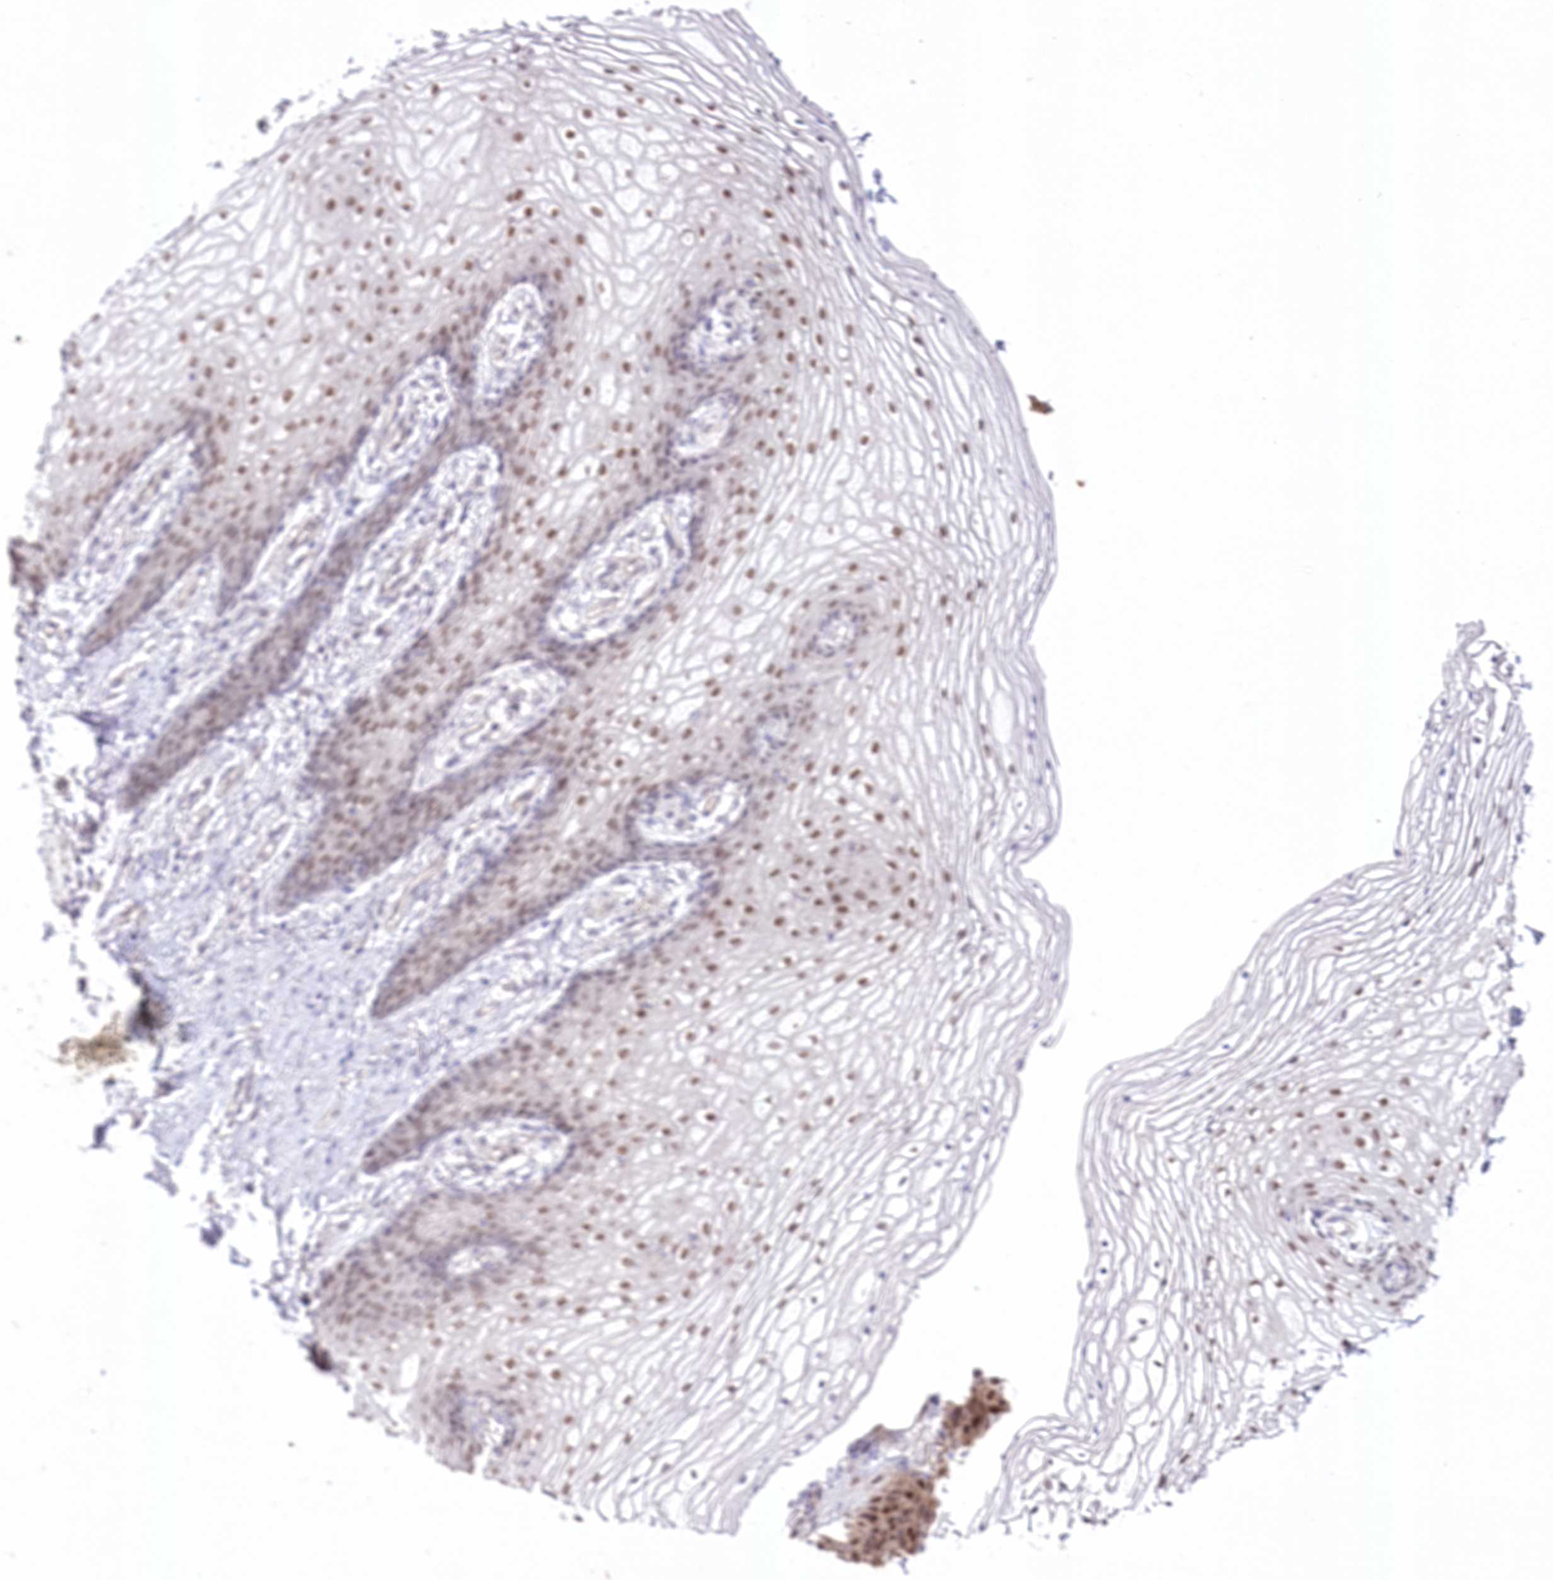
{"staining": {"intensity": "moderate", "quantity": "25%-75%", "location": "nuclear"}, "tissue": "vagina", "cell_type": "Squamous epithelial cells", "image_type": "normal", "snomed": [{"axis": "morphology", "description": "Normal tissue, NOS"}, {"axis": "topography", "description": "Vagina"}], "caption": "This is a micrograph of immunohistochemistry (IHC) staining of benign vagina, which shows moderate positivity in the nuclear of squamous epithelial cells.", "gene": "NSUN2", "patient": {"sex": "female", "age": 60}}